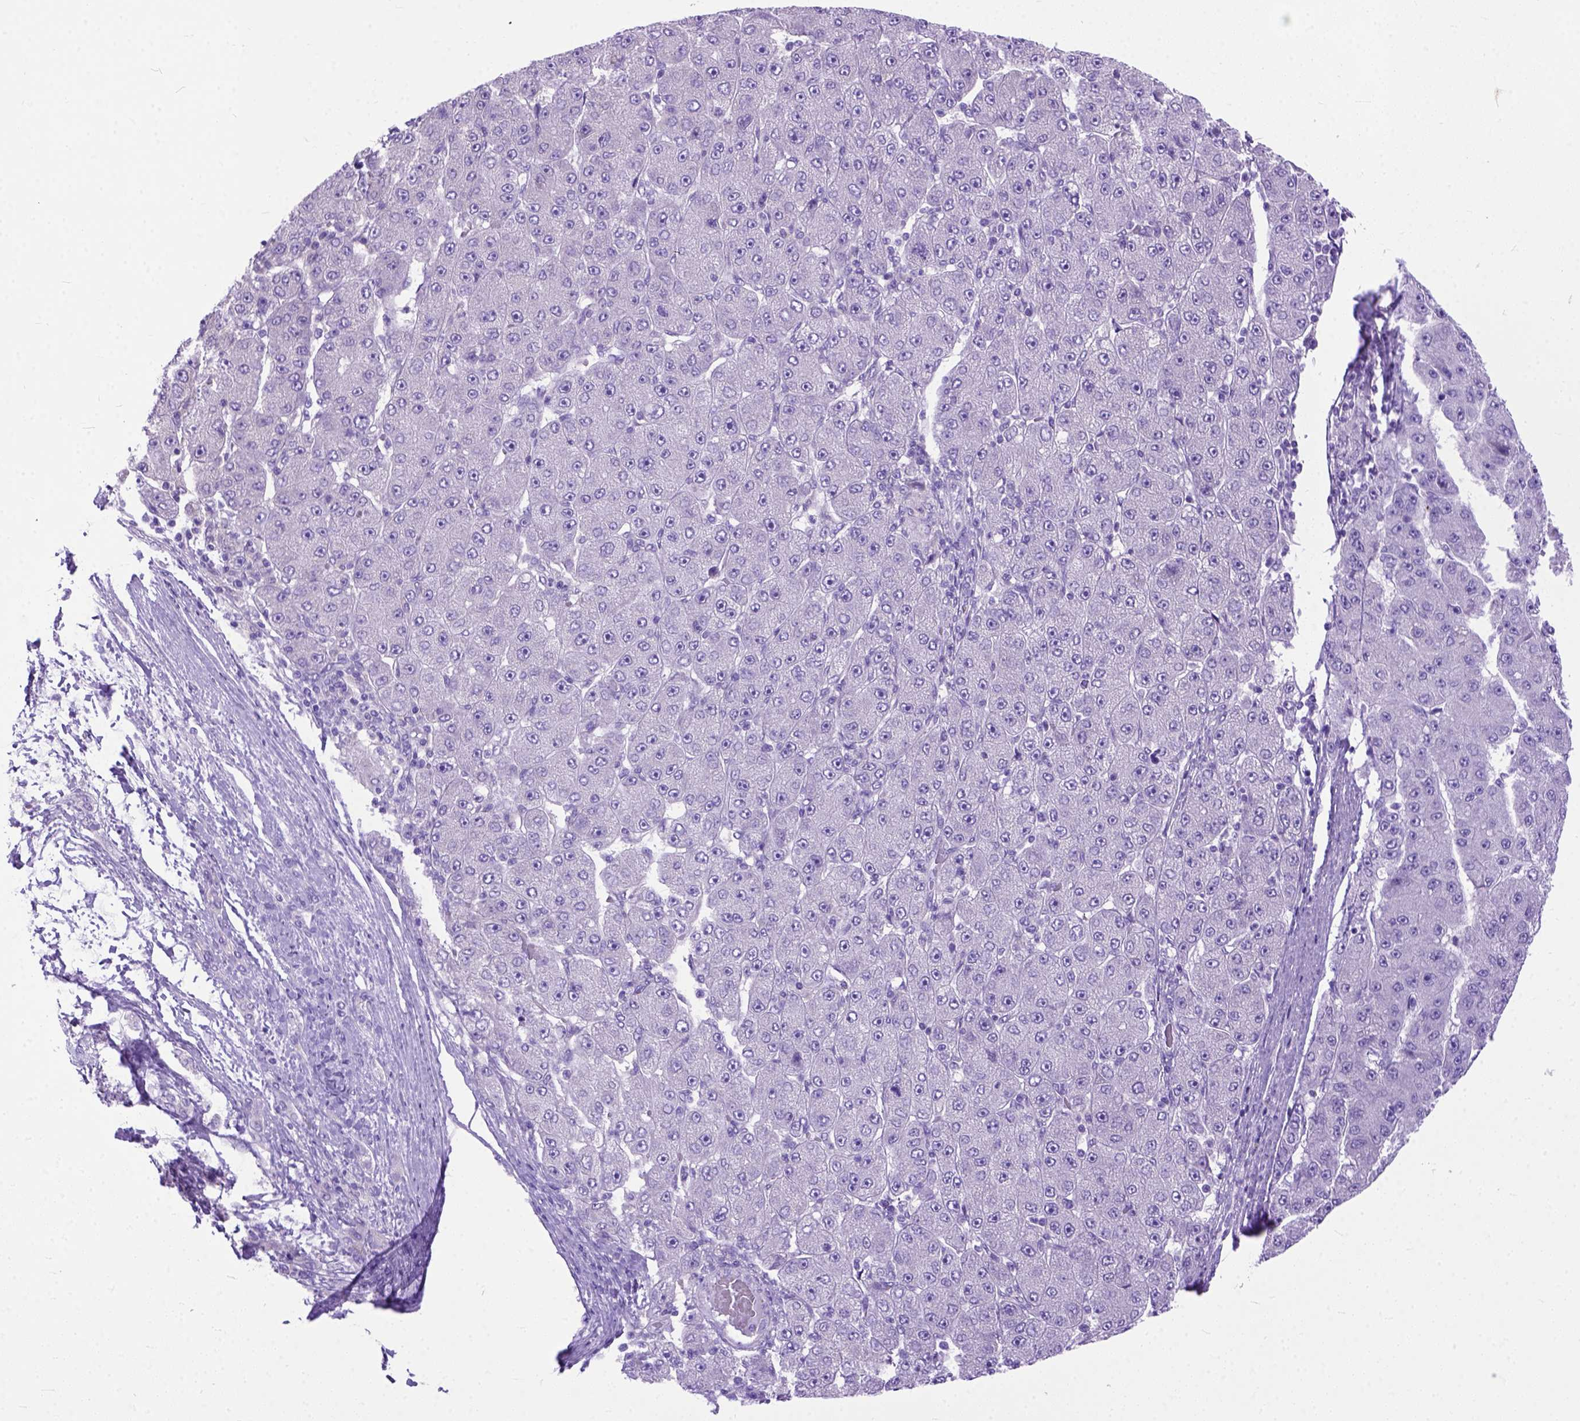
{"staining": {"intensity": "negative", "quantity": "none", "location": "none"}, "tissue": "liver cancer", "cell_type": "Tumor cells", "image_type": "cancer", "snomed": [{"axis": "morphology", "description": "Carcinoma, Hepatocellular, NOS"}, {"axis": "topography", "description": "Liver"}], "caption": "DAB (3,3'-diaminobenzidine) immunohistochemical staining of human hepatocellular carcinoma (liver) shows no significant expression in tumor cells.", "gene": "ODAD3", "patient": {"sex": "male", "age": 67}}